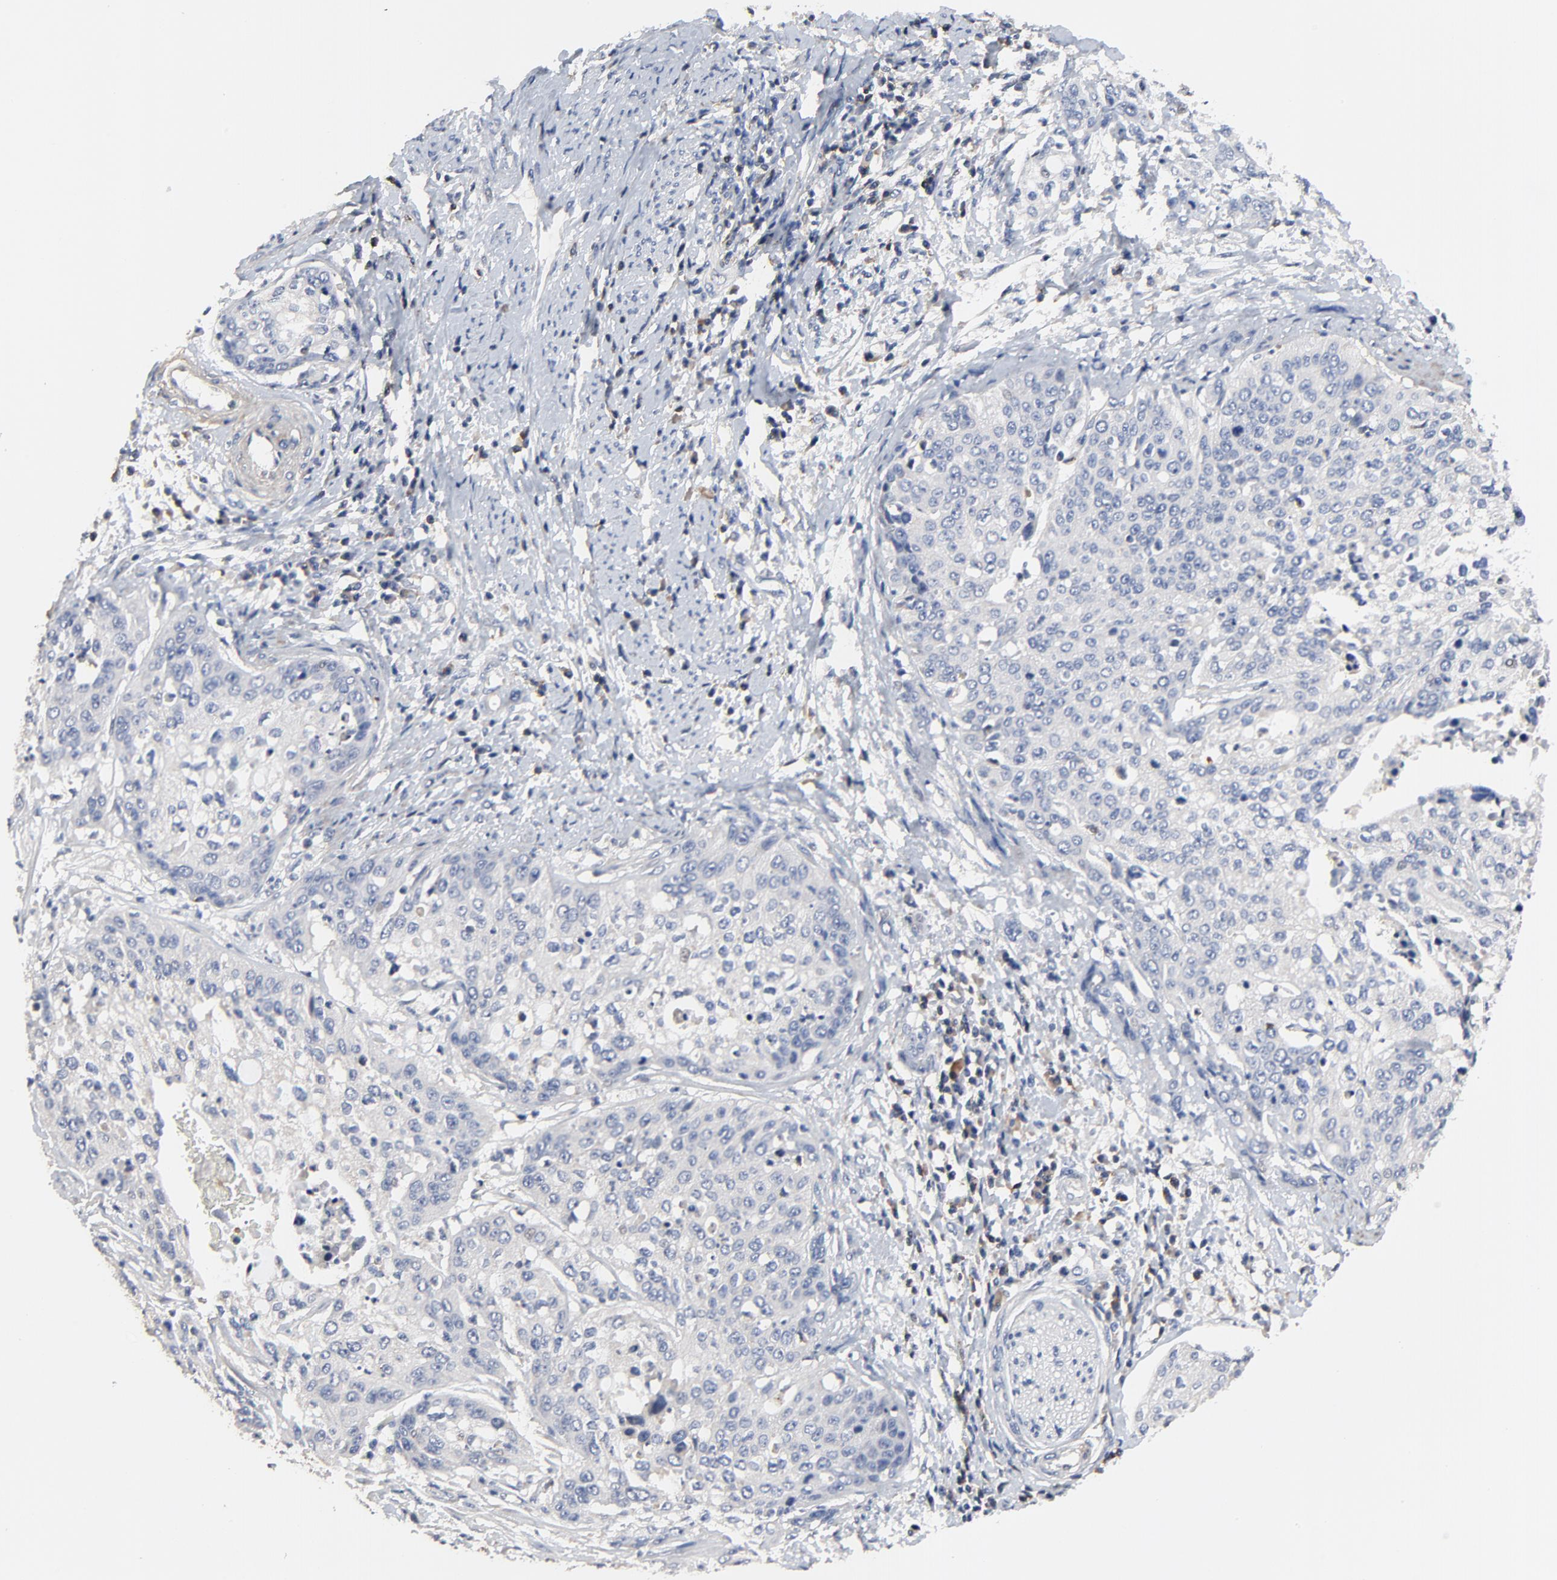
{"staining": {"intensity": "negative", "quantity": "none", "location": "none"}, "tissue": "cervical cancer", "cell_type": "Tumor cells", "image_type": "cancer", "snomed": [{"axis": "morphology", "description": "Squamous cell carcinoma, NOS"}, {"axis": "topography", "description": "Cervix"}], "caption": "Photomicrograph shows no significant protein staining in tumor cells of cervical cancer (squamous cell carcinoma). The staining was performed using DAB (3,3'-diaminobenzidine) to visualize the protein expression in brown, while the nuclei were stained in blue with hematoxylin (Magnification: 20x).", "gene": "SKAP1", "patient": {"sex": "female", "age": 41}}